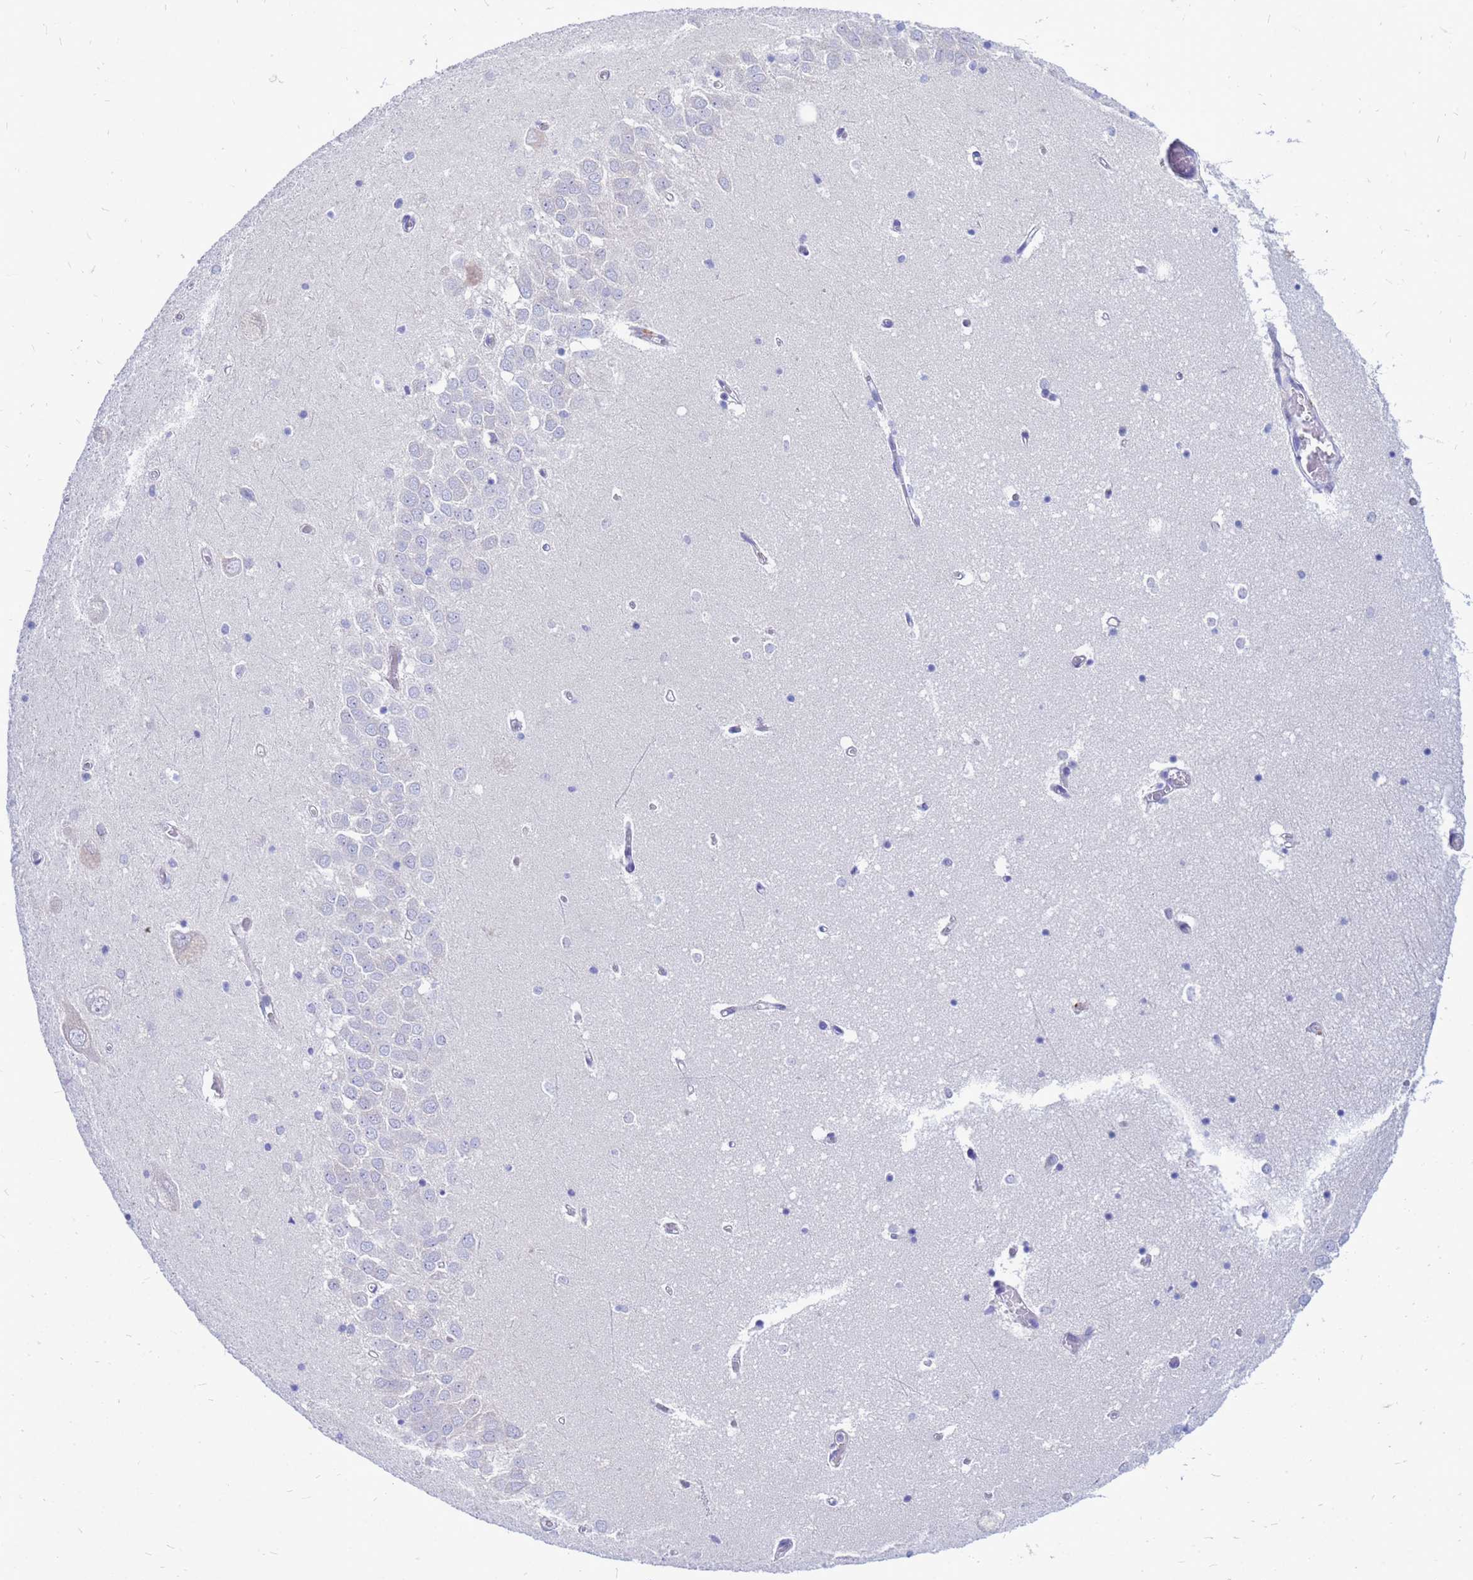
{"staining": {"intensity": "negative", "quantity": "none", "location": "none"}, "tissue": "hippocampus", "cell_type": "Glial cells", "image_type": "normal", "snomed": [{"axis": "morphology", "description": "Normal tissue, NOS"}, {"axis": "topography", "description": "Hippocampus"}], "caption": "Immunohistochemistry image of normal hippocampus: human hippocampus stained with DAB demonstrates no significant protein staining in glial cells. (DAB (3,3'-diaminobenzidine) immunohistochemistry (IHC) visualized using brightfield microscopy, high magnification).", "gene": "FHIP1A", "patient": {"sex": "male", "age": 70}}